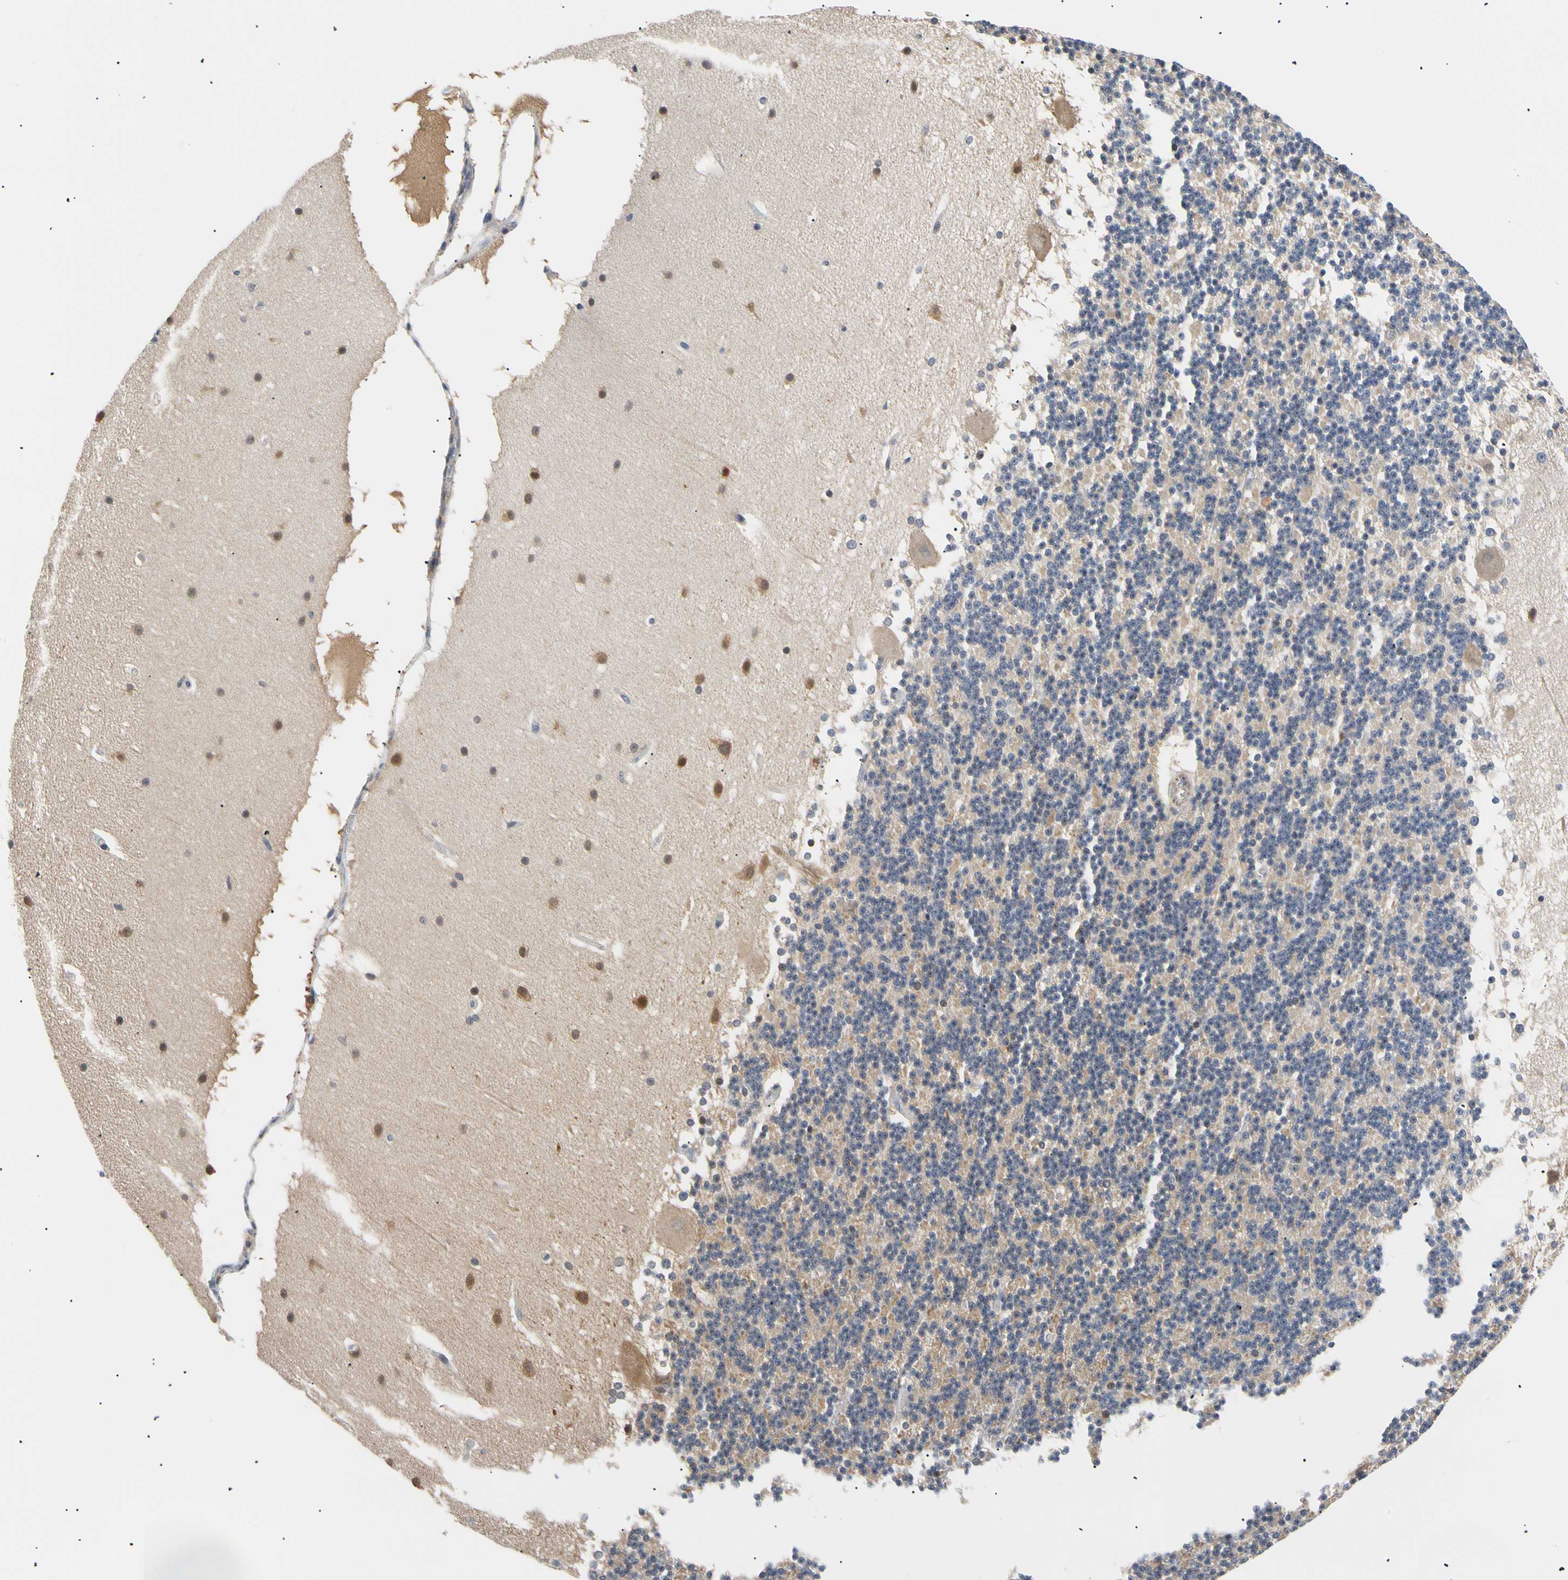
{"staining": {"intensity": "weak", "quantity": "<25%", "location": "cytoplasmic/membranous"}, "tissue": "cerebellum", "cell_type": "Cells in granular layer", "image_type": "normal", "snomed": [{"axis": "morphology", "description": "Normal tissue, NOS"}, {"axis": "topography", "description": "Cerebellum"}], "caption": "Immunohistochemistry (IHC) histopathology image of benign cerebellum: cerebellum stained with DAB (3,3'-diaminobenzidine) shows no significant protein positivity in cells in granular layer. Nuclei are stained in blue.", "gene": "SEC23B", "patient": {"sex": "female", "age": 19}}